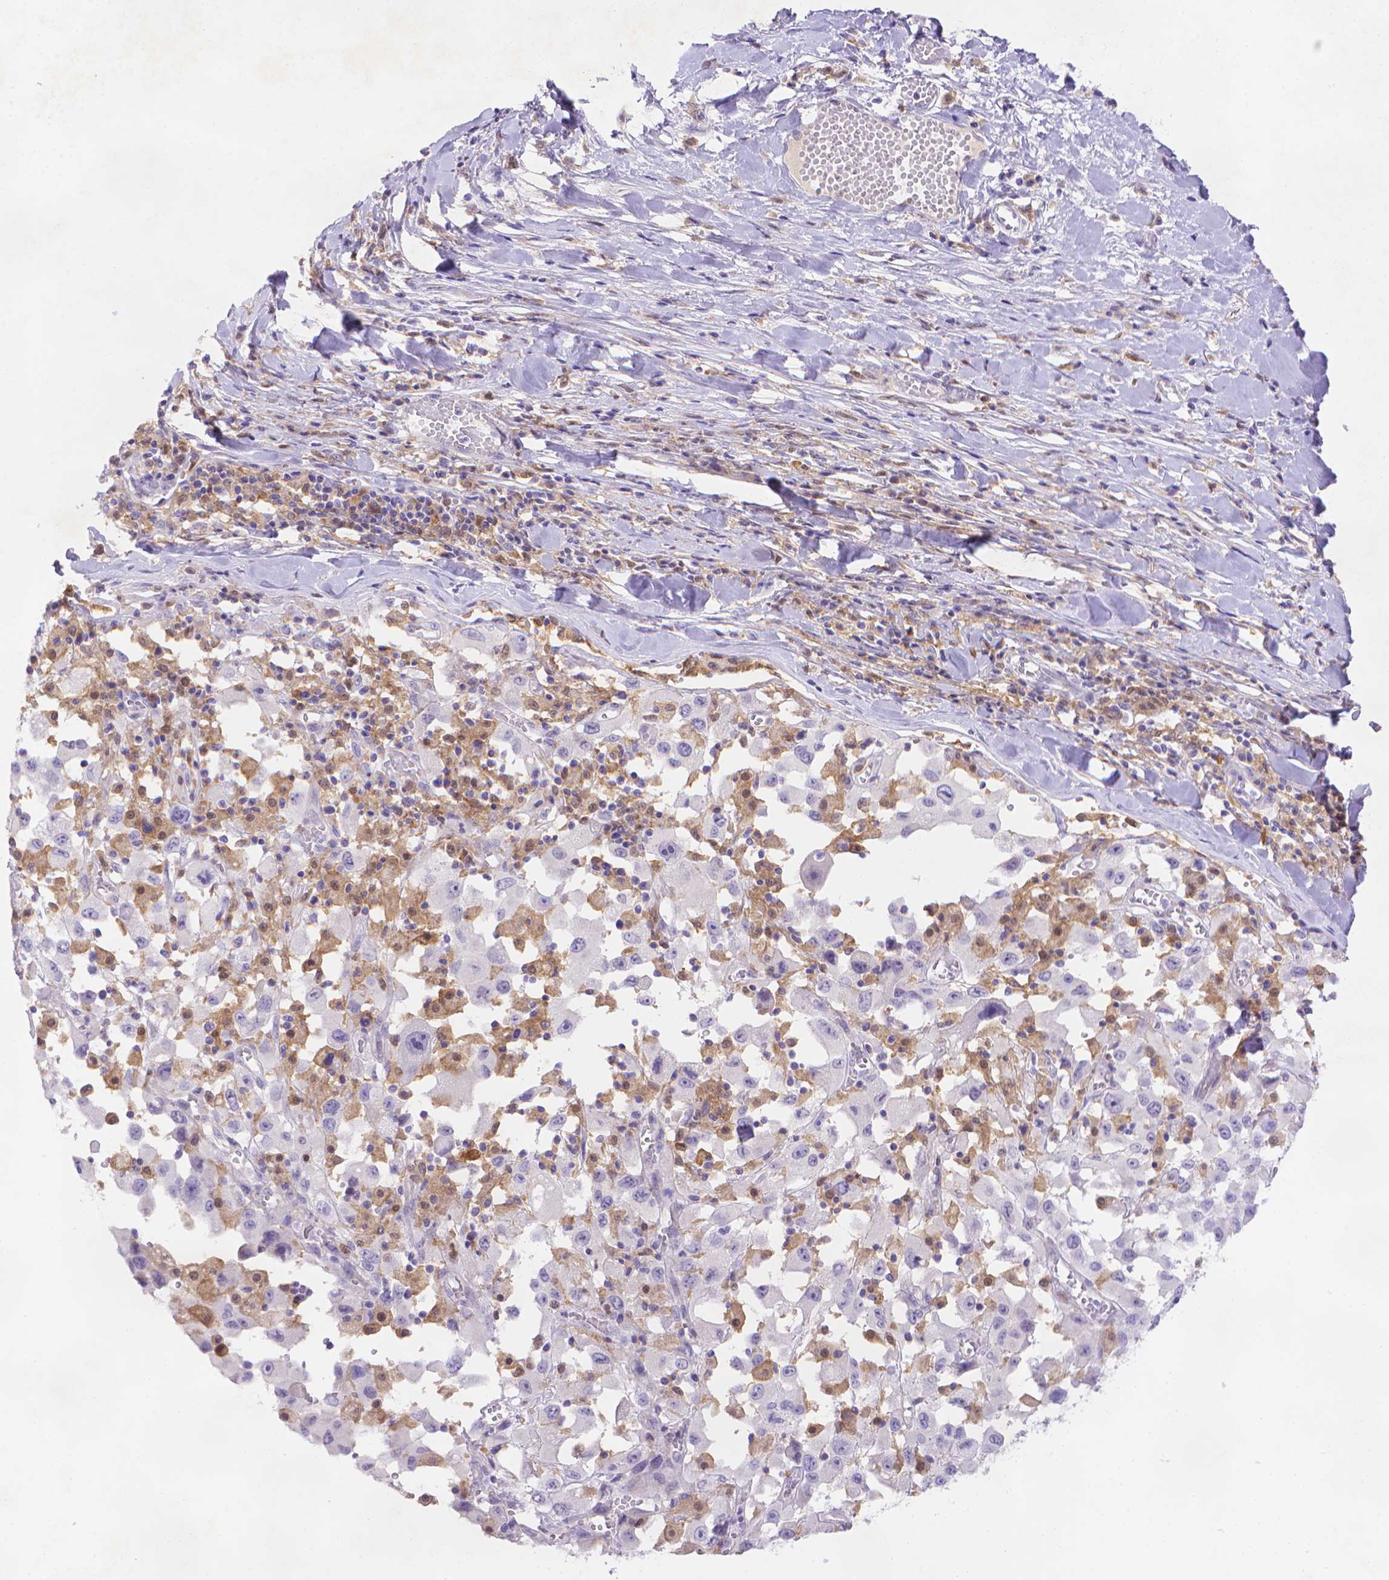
{"staining": {"intensity": "negative", "quantity": "none", "location": "none"}, "tissue": "melanoma", "cell_type": "Tumor cells", "image_type": "cancer", "snomed": [{"axis": "morphology", "description": "Malignant melanoma, Metastatic site"}, {"axis": "topography", "description": "Lymph node"}], "caption": "Immunohistochemistry (IHC) photomicrograph of neoplastic tissue: human malignant melanoma (metastatic site) stained with DAB (3,3'-diaminobenzidine) shows no significant protein positivity in tumor cells. (DAB (3,3'-diaminobenzidine) IHC, high magnification).", "gene": "FGD2", "patient": {"sex": "male", "age": 50}}